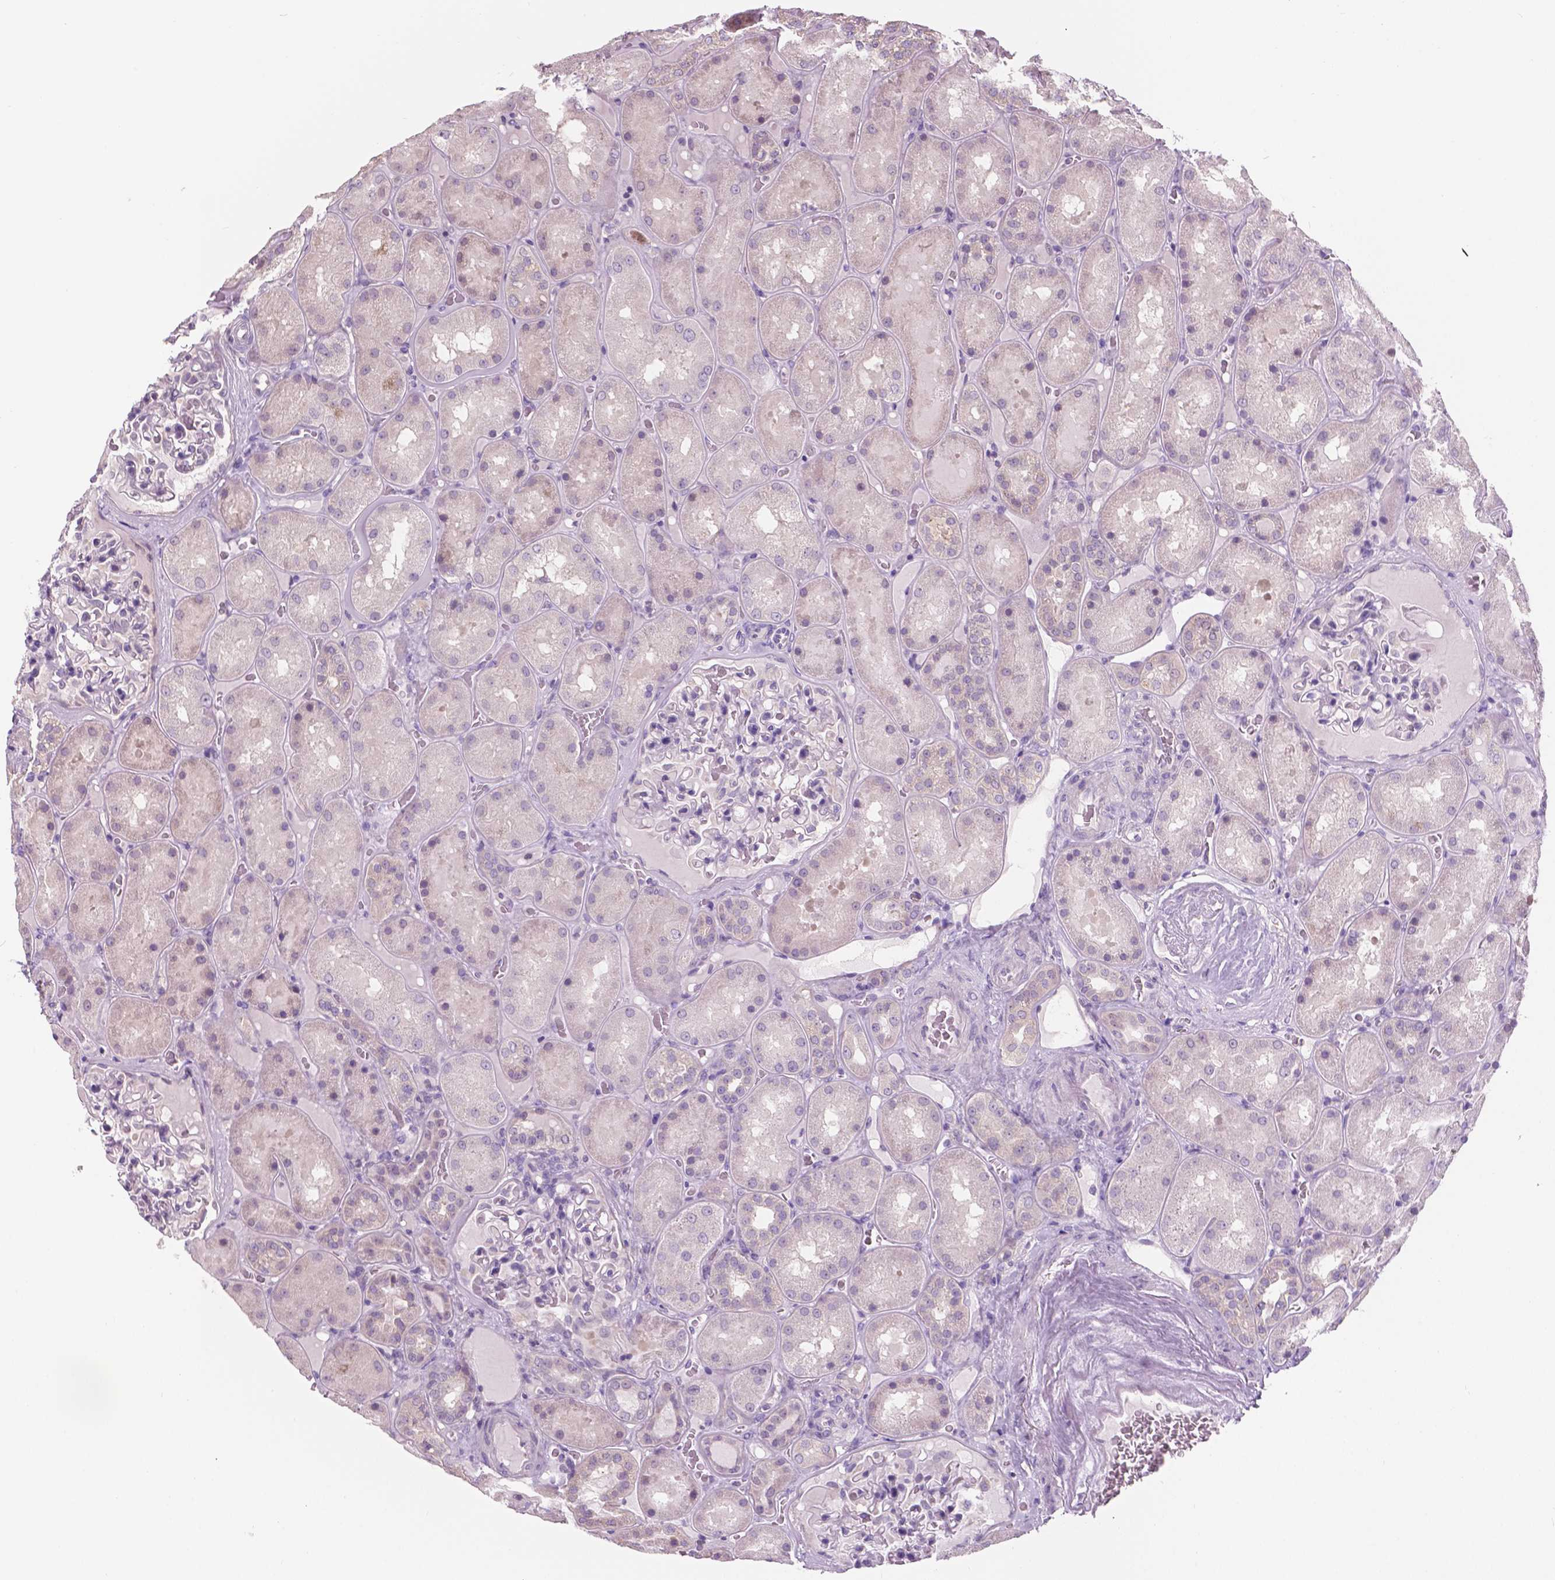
{"staining": {"intensity": "negative", "quantity": "none", "location": "none"}, "tissue": "kidney", "cell_type": "Cells in glomeruli", "image_type": "normal", "snomed": [{"axis": "morphology", "description": "Normal tissue, NOS"}, {"axis": "topography", "description": "Kidney"}], "caption": "A photomicrograph of kidney stained for a protein displays no brown staining in cells in glomeruli. (DAB immunohistochemistry (IHC) with hematoxylin counter stain).", "gene": "SBSN", "patient": {"sex": "male", "age": 73}}